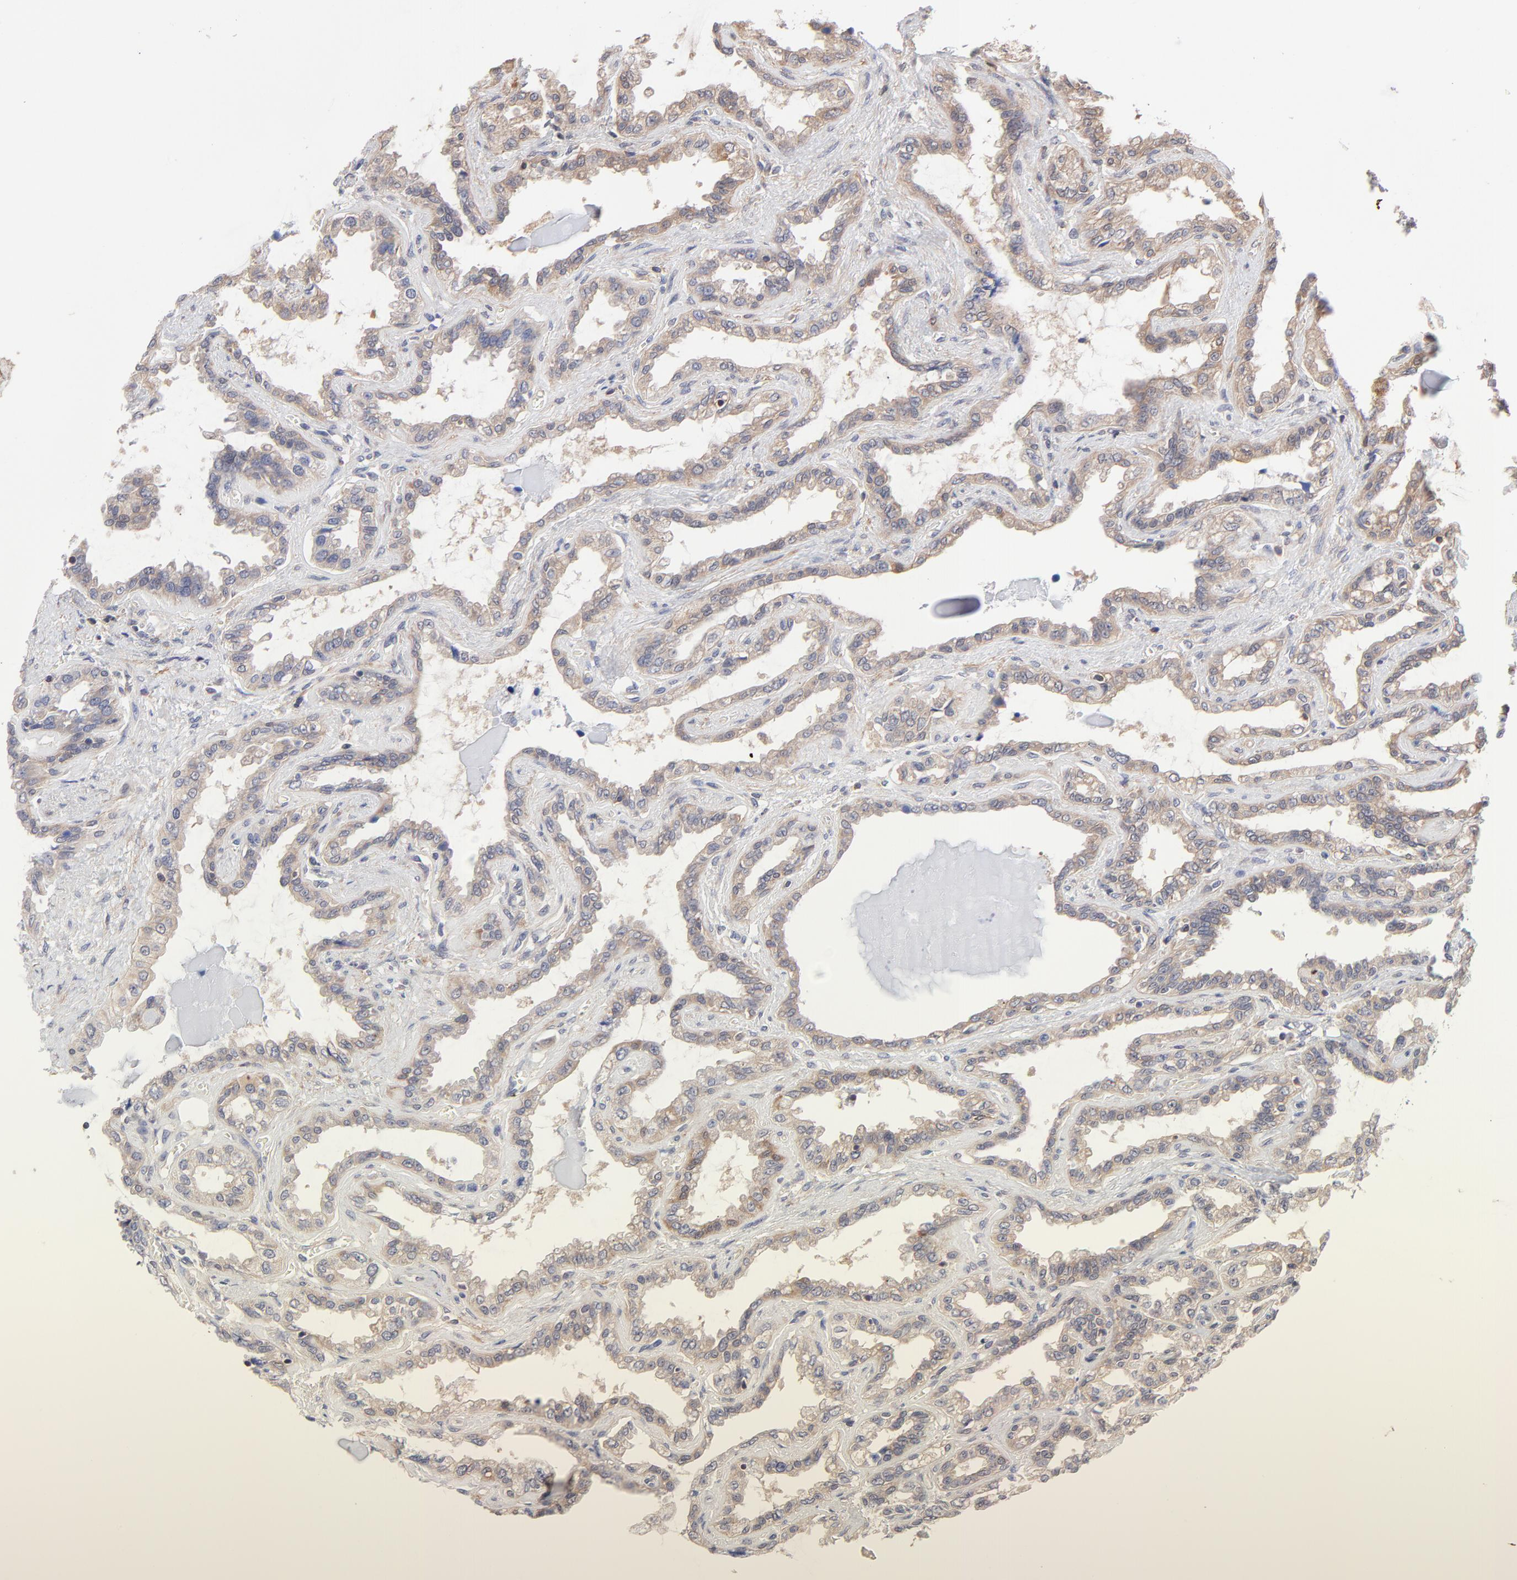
{"staining": {"intensity": "weak", "quantity": ">75%", "location": "cytoplasmic/membranous"}, "tissue": "seminal vesicle", "cell_type": "Glandular cells", "image_type": "normal", "snomed": [{"axis": "morphology", "description": "Normal tissue, NOS"}, {"axis": "morphology", "description": "Inflammation, NOS"}, {"axis": "topography", "description": "Urinary bladder"}, {"axis": "topography", "description": "Prostate"}, {"axis": "topography", "description": "Seminal veicle"}], "caption": "The photomicrograph reveals a brown stain indicating the presence of a protein in the cytoplasmic/membranous of glandular cells in seminal vesicle.", "gene": "PCMT1", "patient": {"sex": "male", "age": 82}}